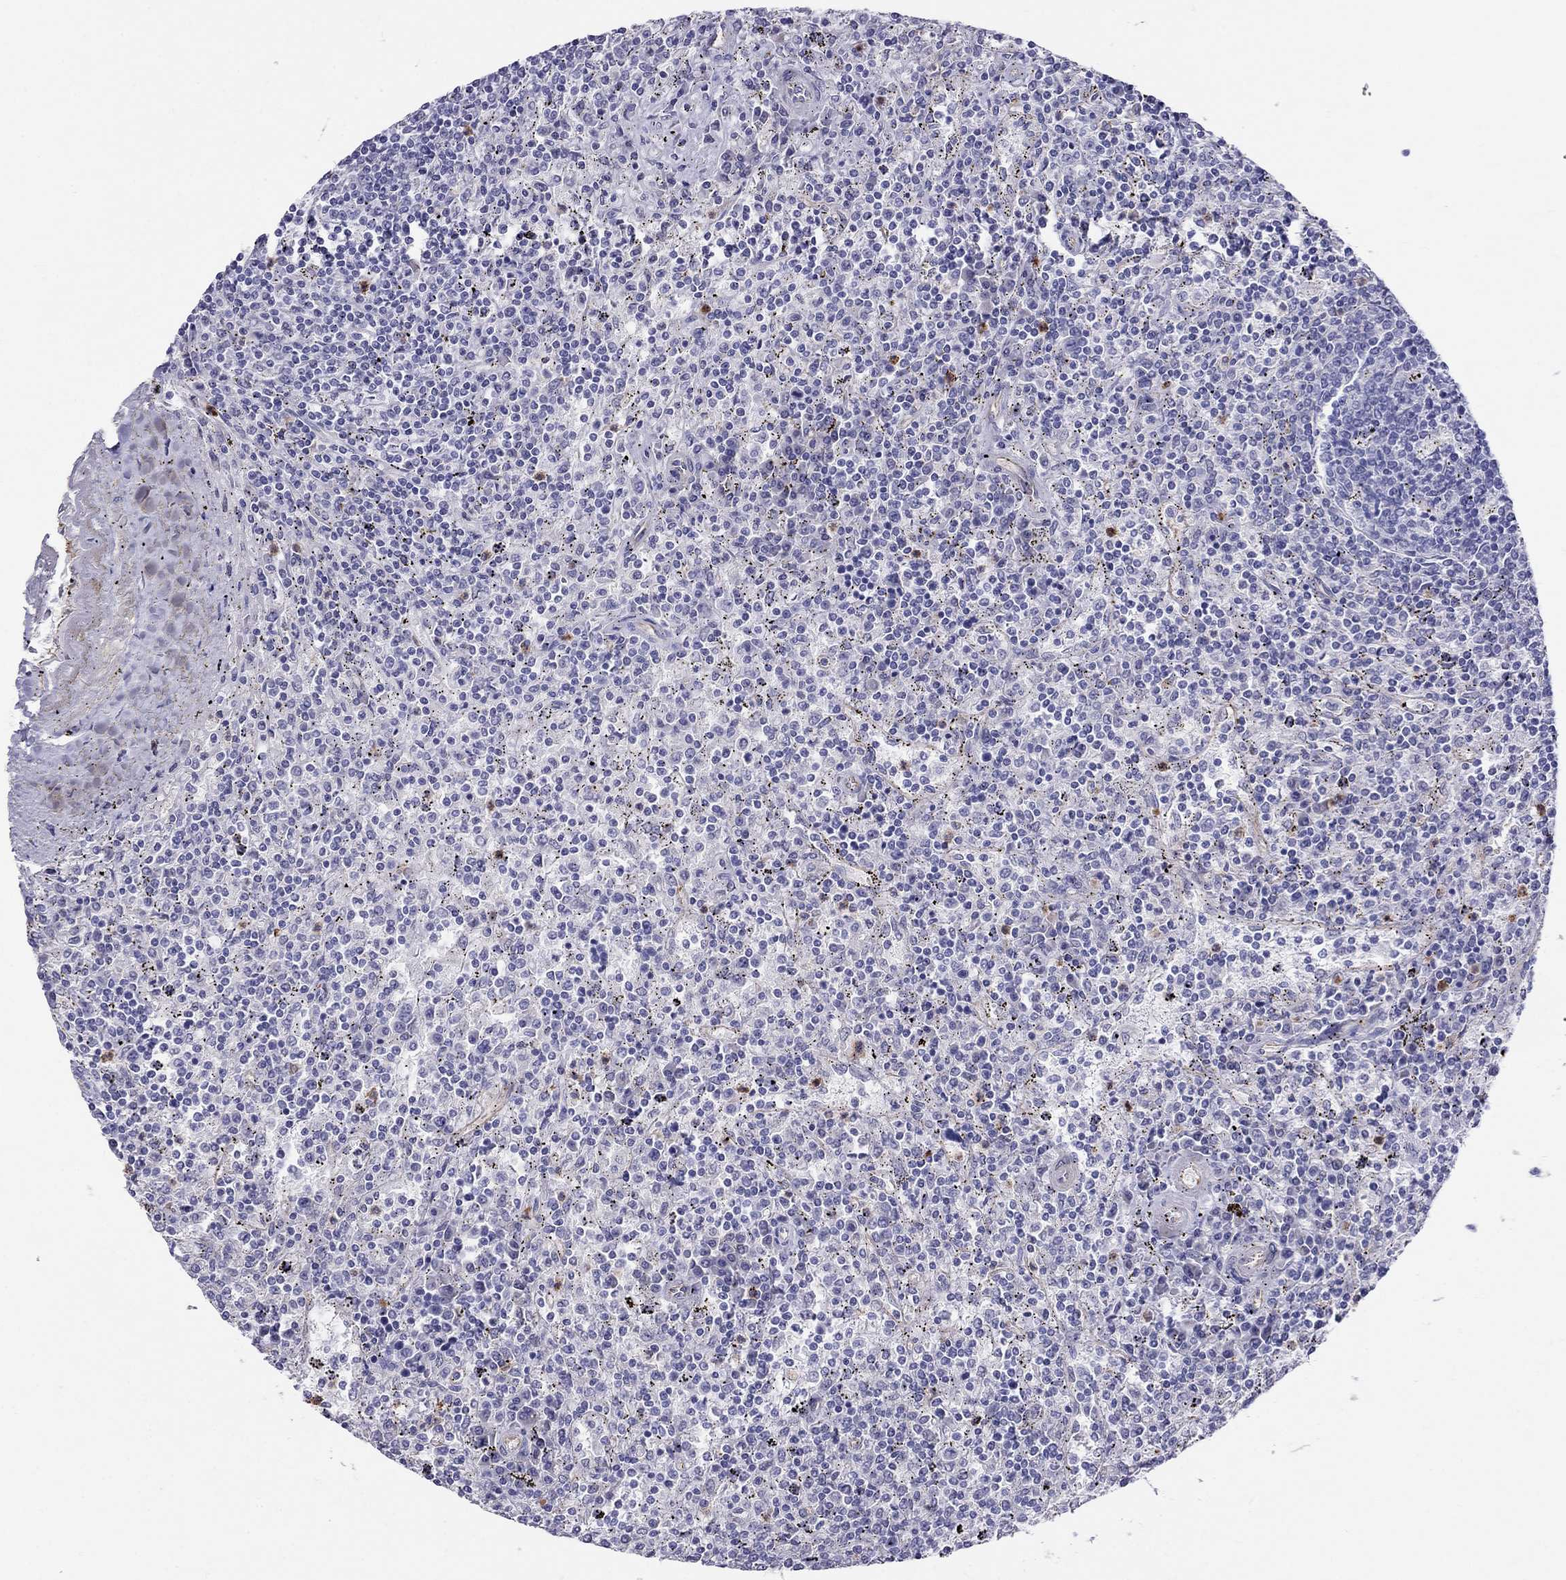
{"staining": {"intensity": "negative", "quantity": "none", "location": "none"}, "tissue": "lymphoma", "cell_type": "Tumor cells", "image_type": "cancer", "snomed": [{"axis": "morphology", "description": "Malignant lymphoma, non-Hodgkin's type, Low grade"}, {"axis": "topography", "description": "Spleen"}], "caption": "Immunohistochemistry micrograph of lymphoma stained for a protein (brown), which exhibits no staining in tumor cells. (Stains: DAB (3,3'-diaminobenzidine) immunohistochemistry (IHC) with hematoxylin counter stain, Microscopy: brightfield microscopy at high magnification).", "gene": "SPINT4", "patient": {"sex": "male", "age": 62}}